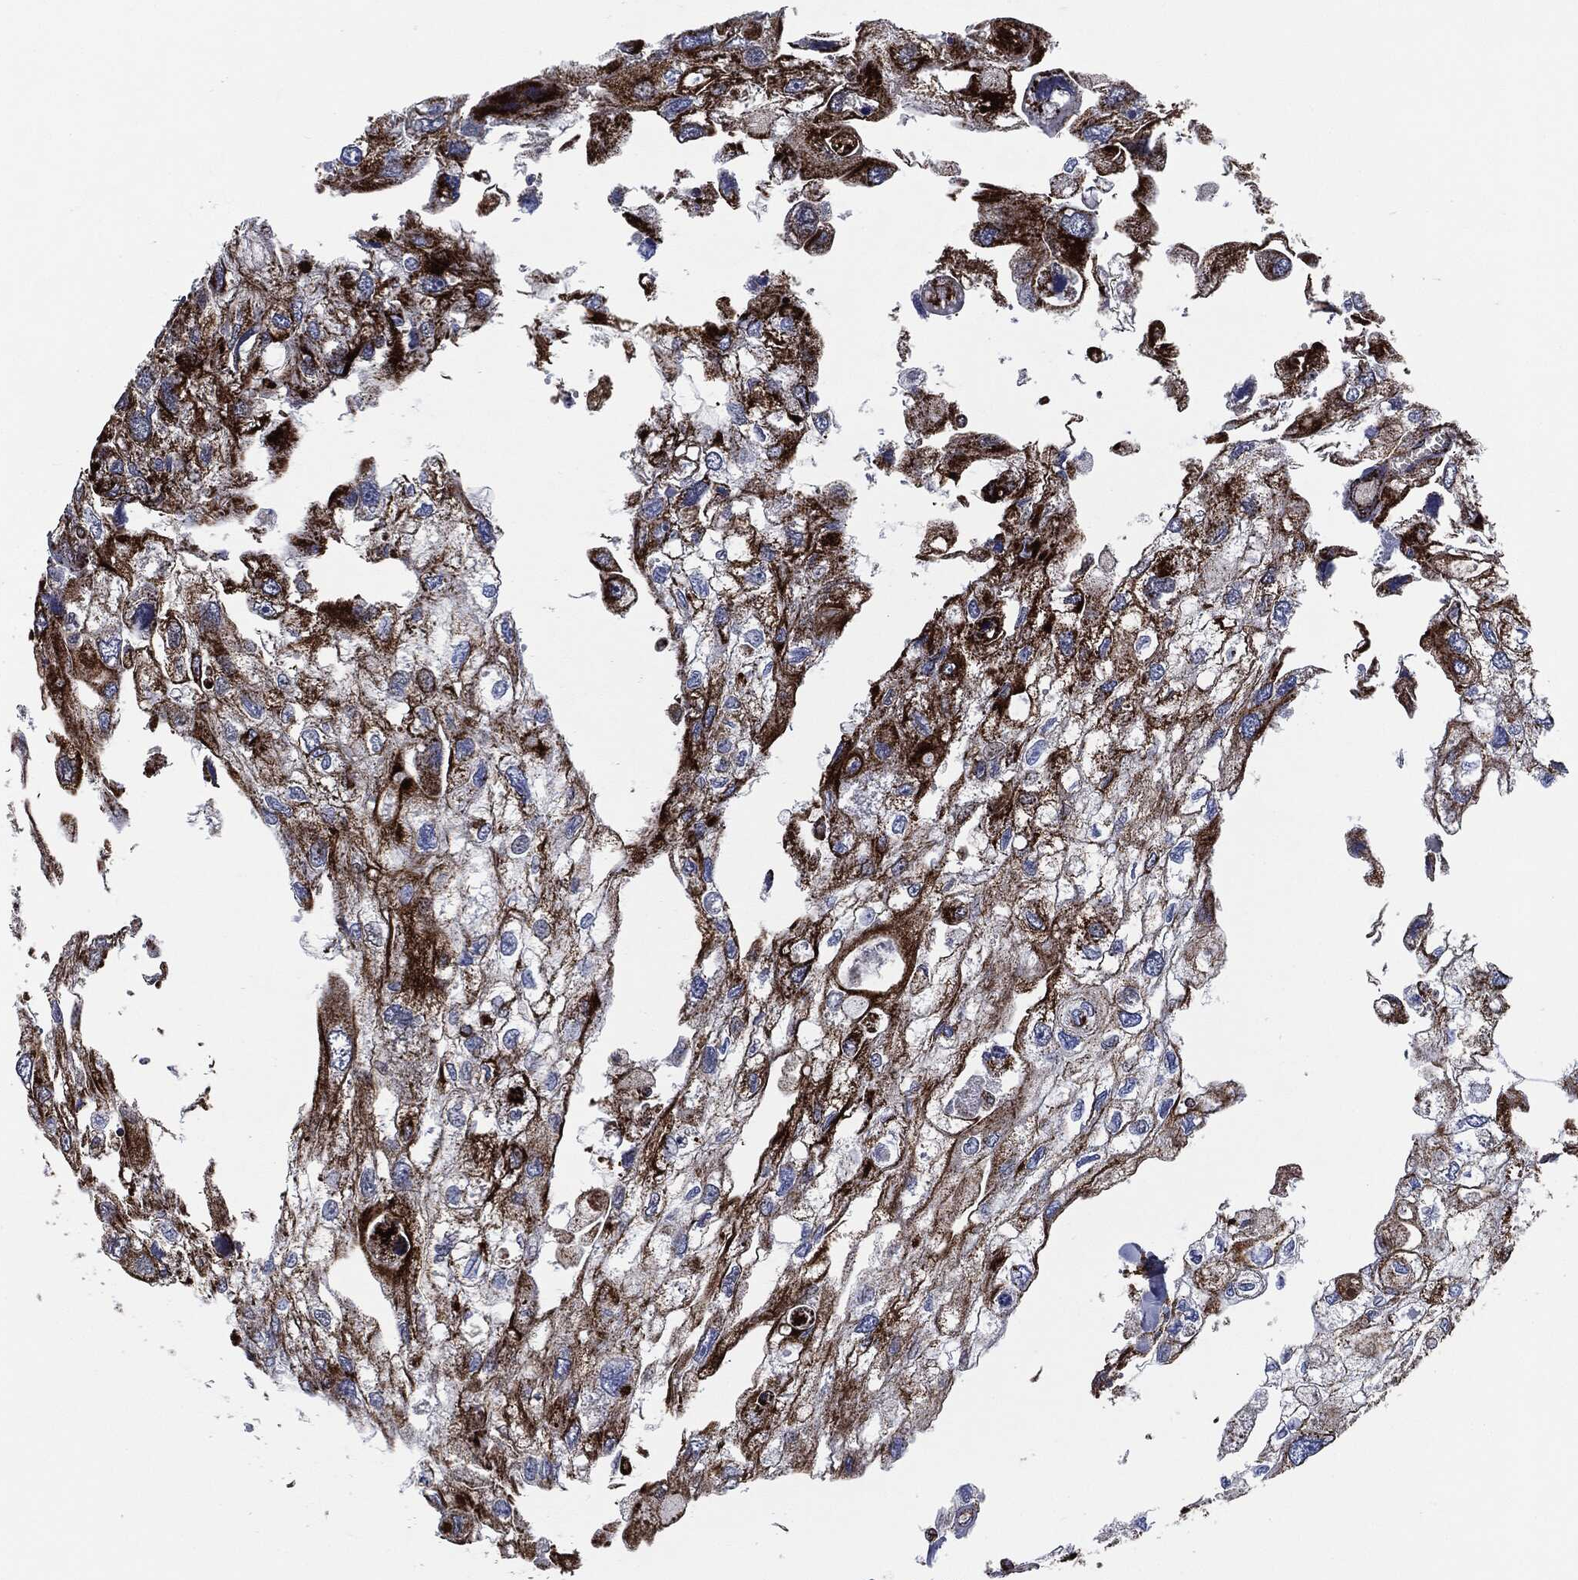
{"staining": {"intensity": "strong", "quantity": "<25%", "location": "cytoplasmic/membranous"}, "tissue": "urothelial cancer", "cell_type": "Tumor cells", "image_type": "cancer", "snomed": [{"axis": "morphology", "description": "Urothelial carcinoma, High grade"}, {"axis": "topography", "description": "Urinary bladder"}], "caption": "About <25% of tumor cells in urothelial cancer exhibit strong cytoplasmic/membranous protein positivity as visualized by brown immunohistochemical staining.", "gene": "FH", "patient": {"sex": "male", "age": 59}}